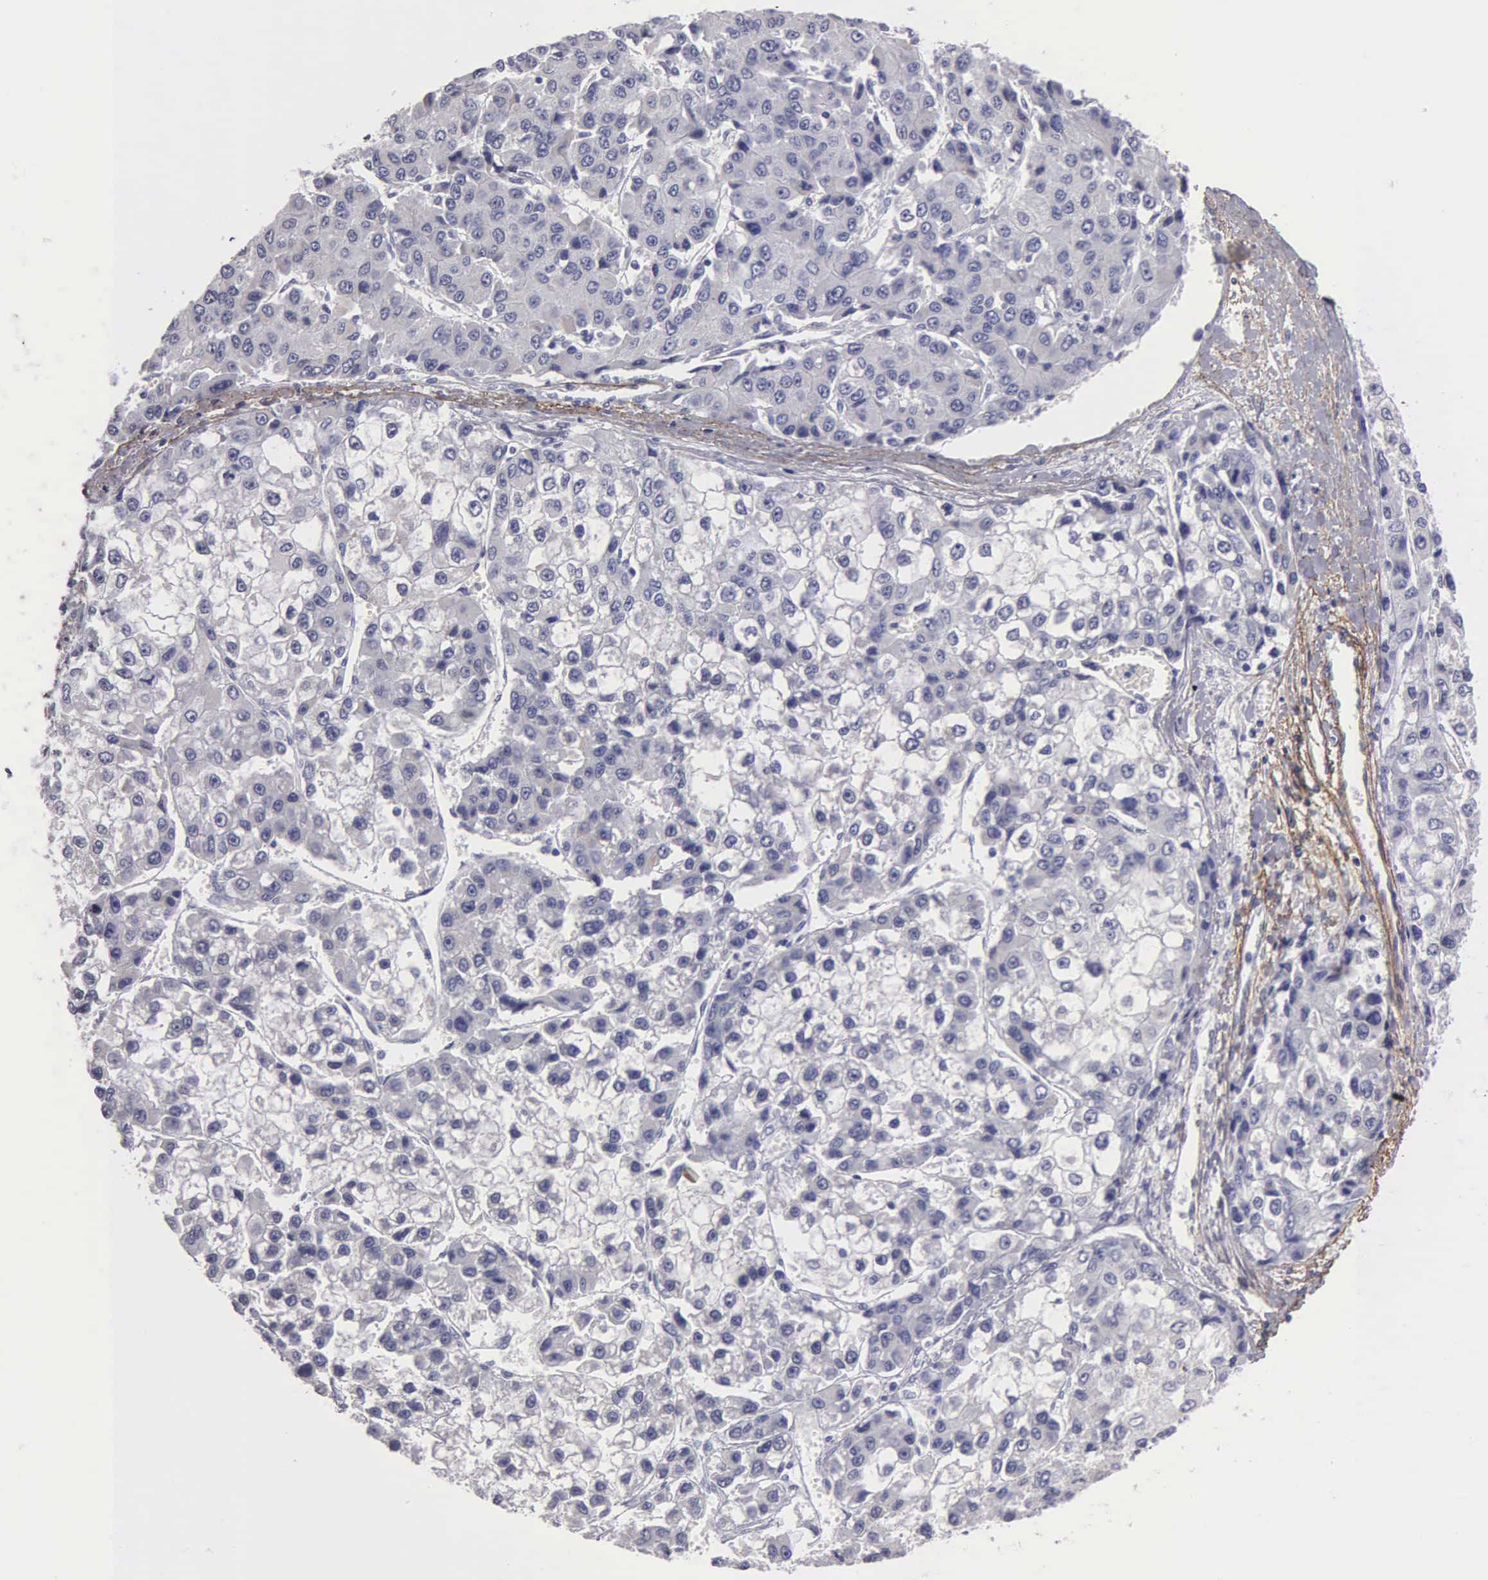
{"staining": {"intensity": "negative", "quantity": "none", "location": "none"}, "tissue": "liver cancer", "cell_type": "Tumor cells", "image_type": "cancer", "snomed": [{"axis": "morphology", "description": "Carcinoma, Hepatocellular, NOS"}, {"axis": "topography", "description": "Liver"}], "caption": "This is an immunohistochemistry photomicrograph of human liver cancer (hepatocellular carcinoma). There is no expression in tumor cells.", "gene": "FBLN5", "patient": {"sex": "female", "age": 66}}